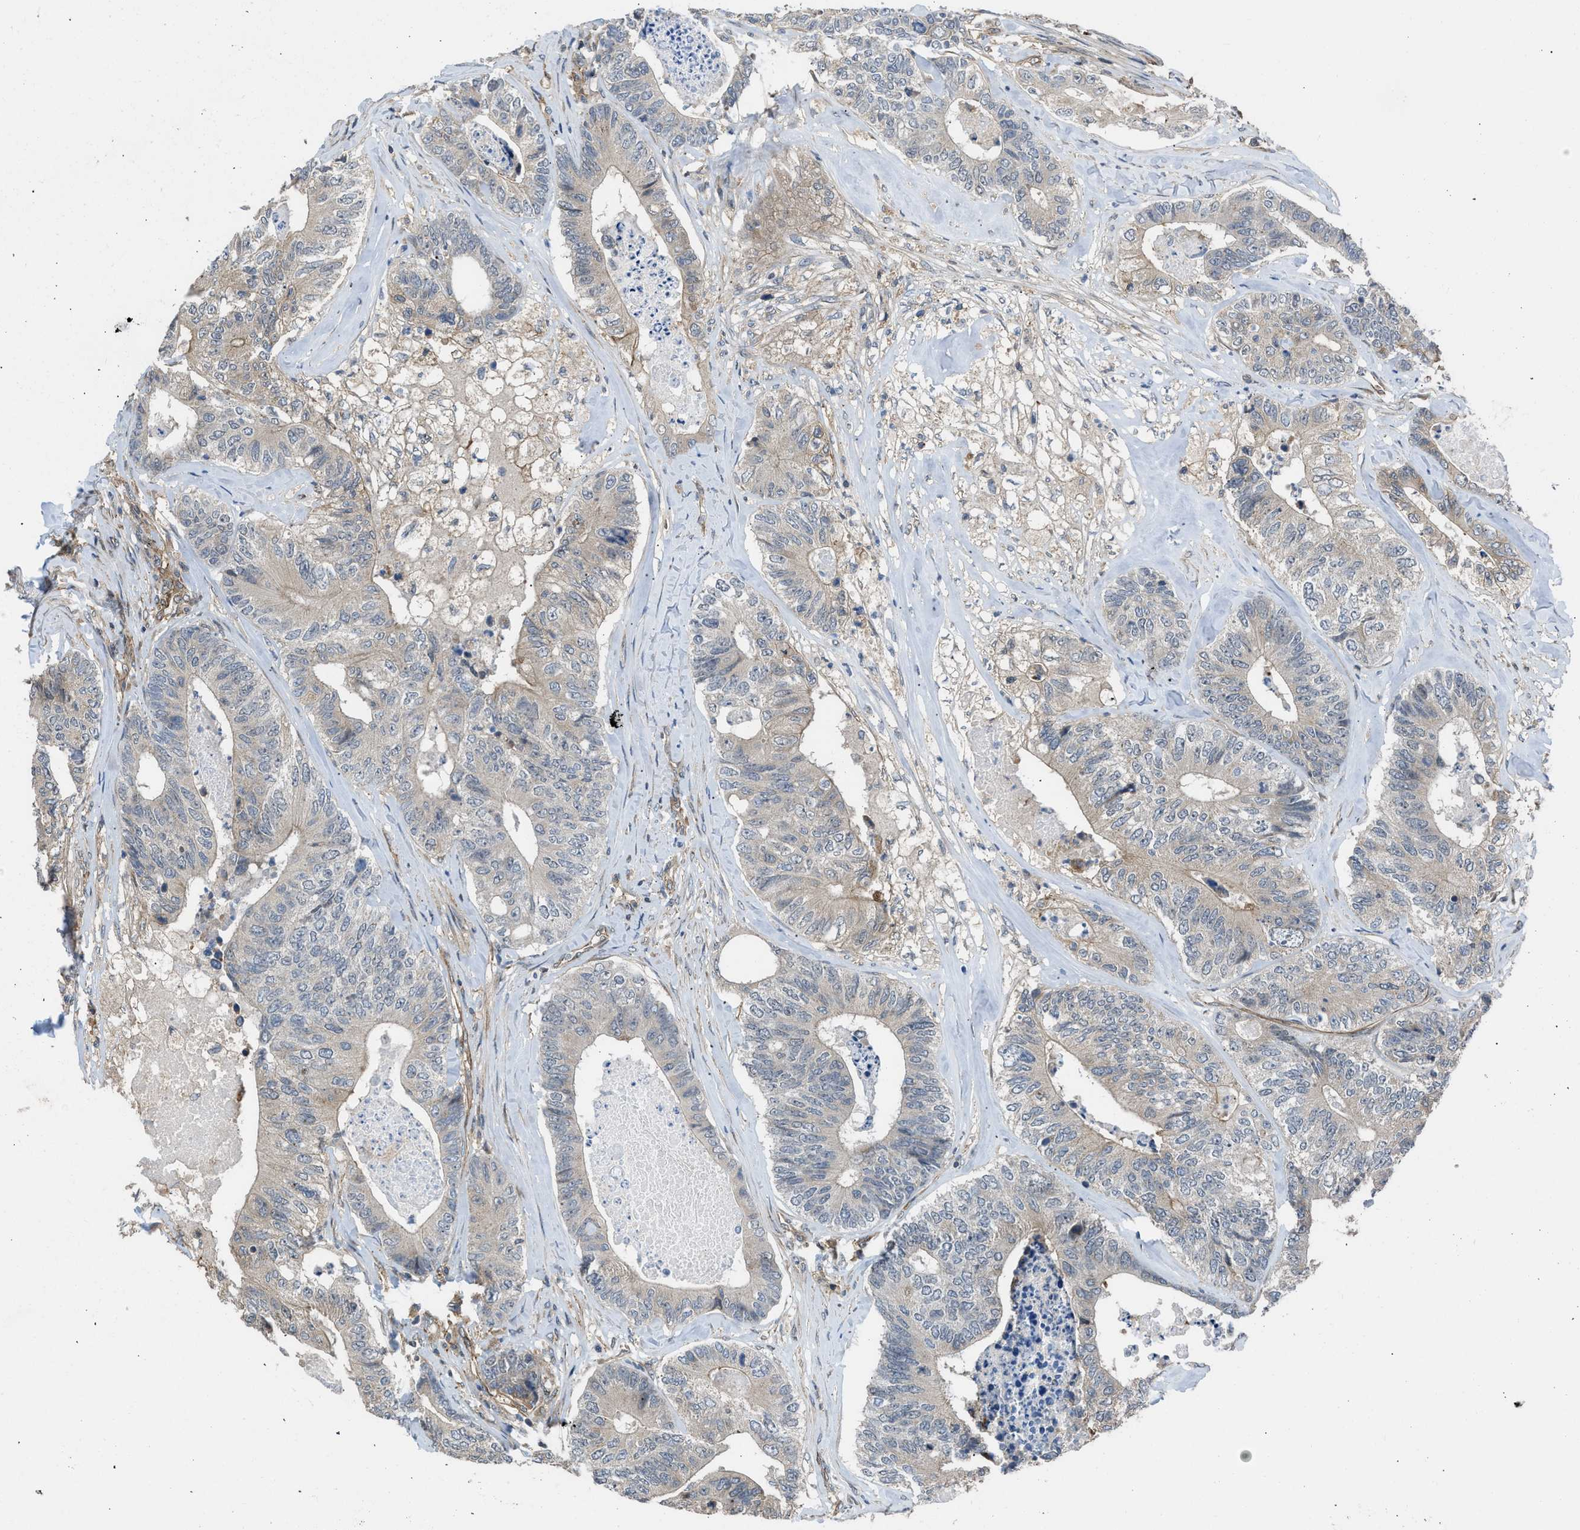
{"staining": {"intensity": "negative", "quantity": "none", "location": "none"}, "tissue": "colorectal cancer", "cell_type": "Tumor cells", "image_type": "cancer", "snomed": [{"axis": "morphology", "description": "Adenocarcinoma, NOS"}, {"axis": "topography", "description": "Colon"}], "caption": "Colorectal cancer (adenocarcinoma) was stained to show a protein in brown. There is no significant expression in tumor cells. (Brightfield microscopy of DAB immunohistochemistry at high magnification).", "gene": "GPATCH2L", "patient": {"sex": "female", "age": 67}}